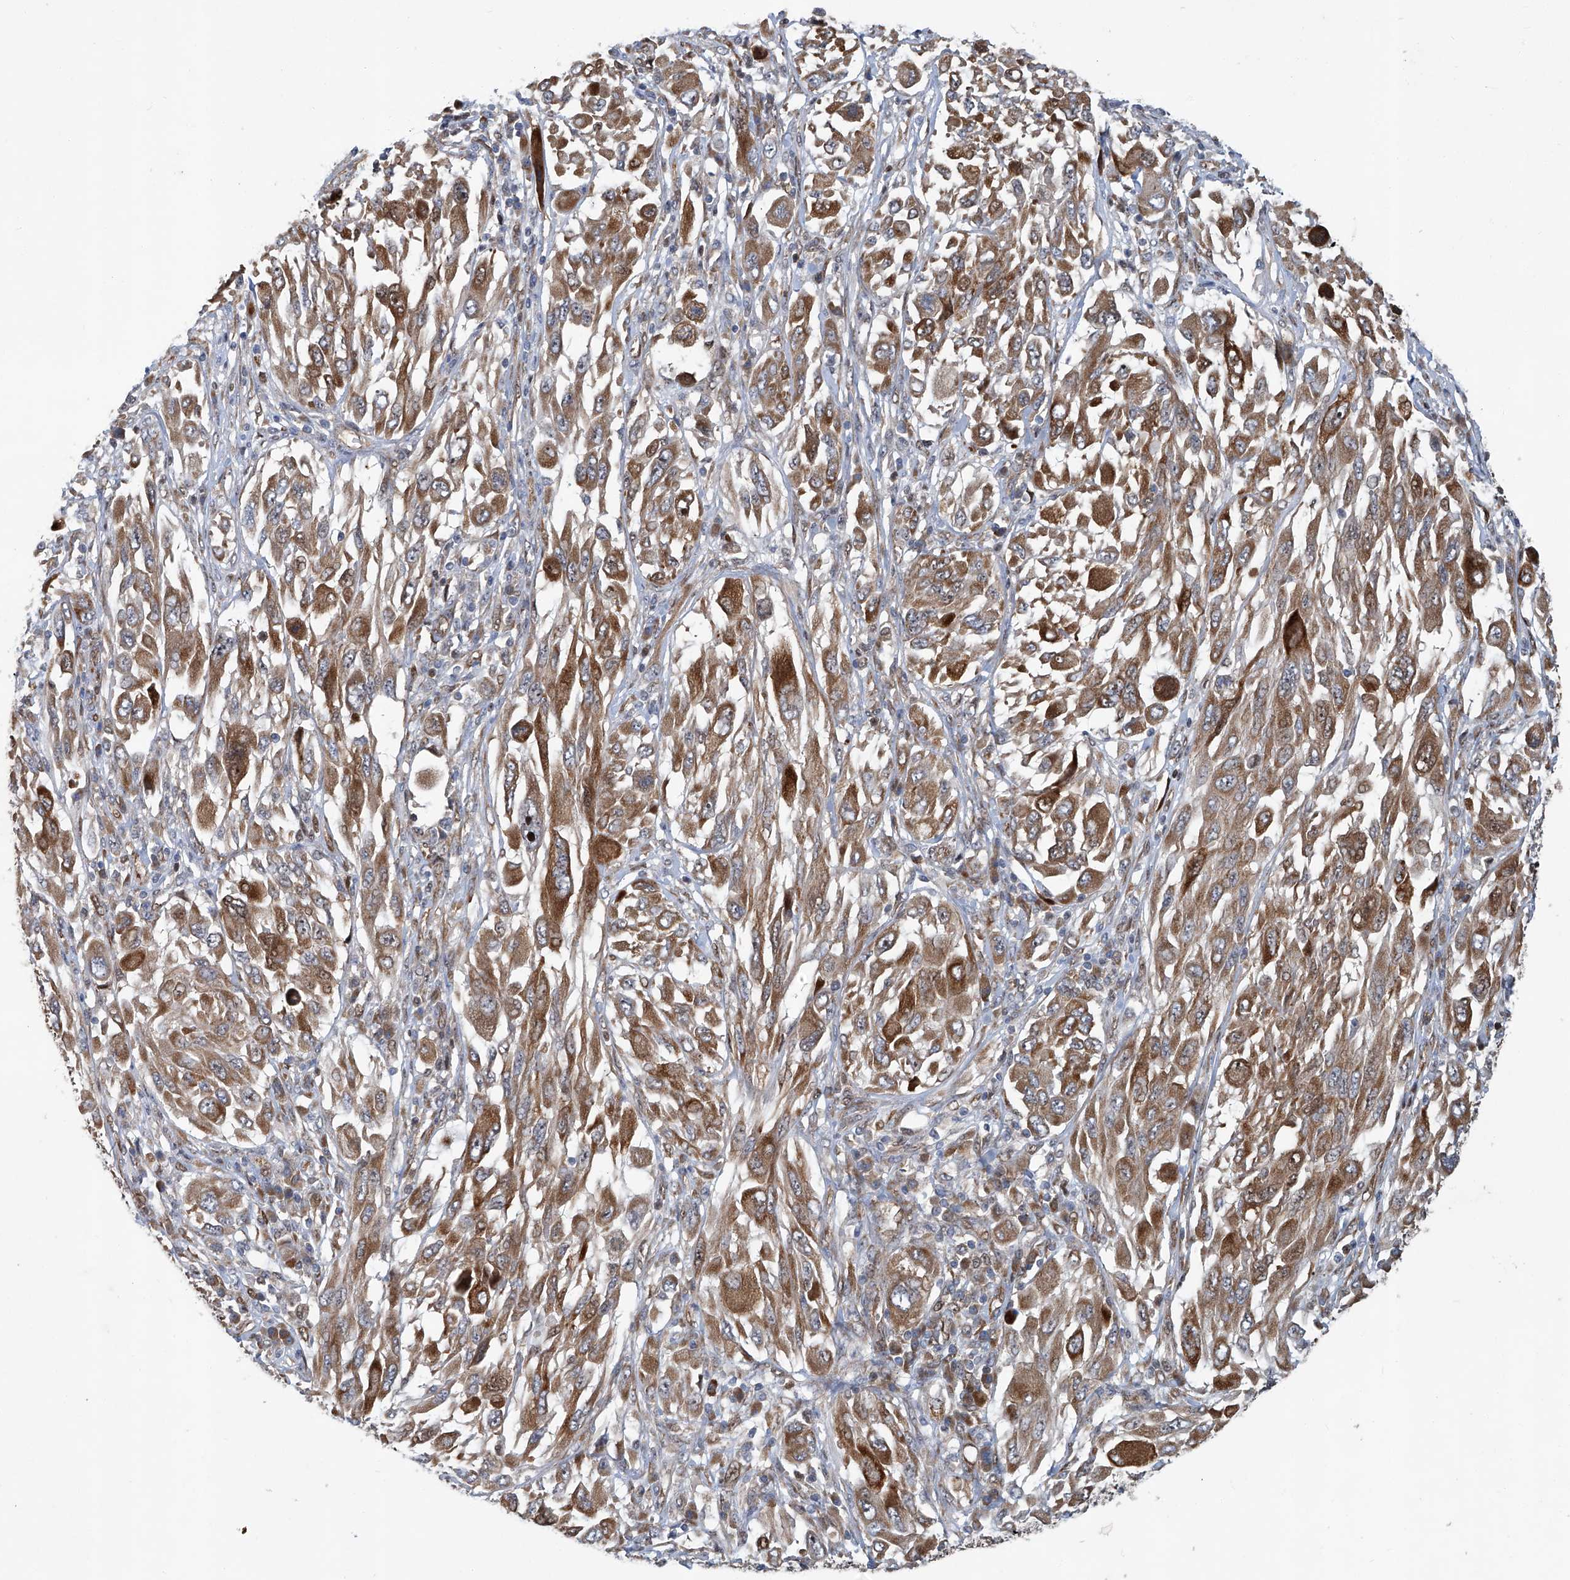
{"staining": {"intensity": "moderate", "quantity": ">75%", "location": "cytoplasmic/membranous"}, "tissue": "melanoma", "cell_type": "Tumor cells", "image_type": "cancer", "snomed": [{"axis": "morphology", "description": "Malignant melanoma, NOS"}, {"axis": "topography", "description": "Skin"}], "caption": "A histopathology image showing moderate cytoplasmic/membranous positivity in about >75% of tumor cells in melanoma, as visualized by brown immunohistochemical staining.", "gene": "GPR132", "patient": {"sex": "female", "age": 91}}